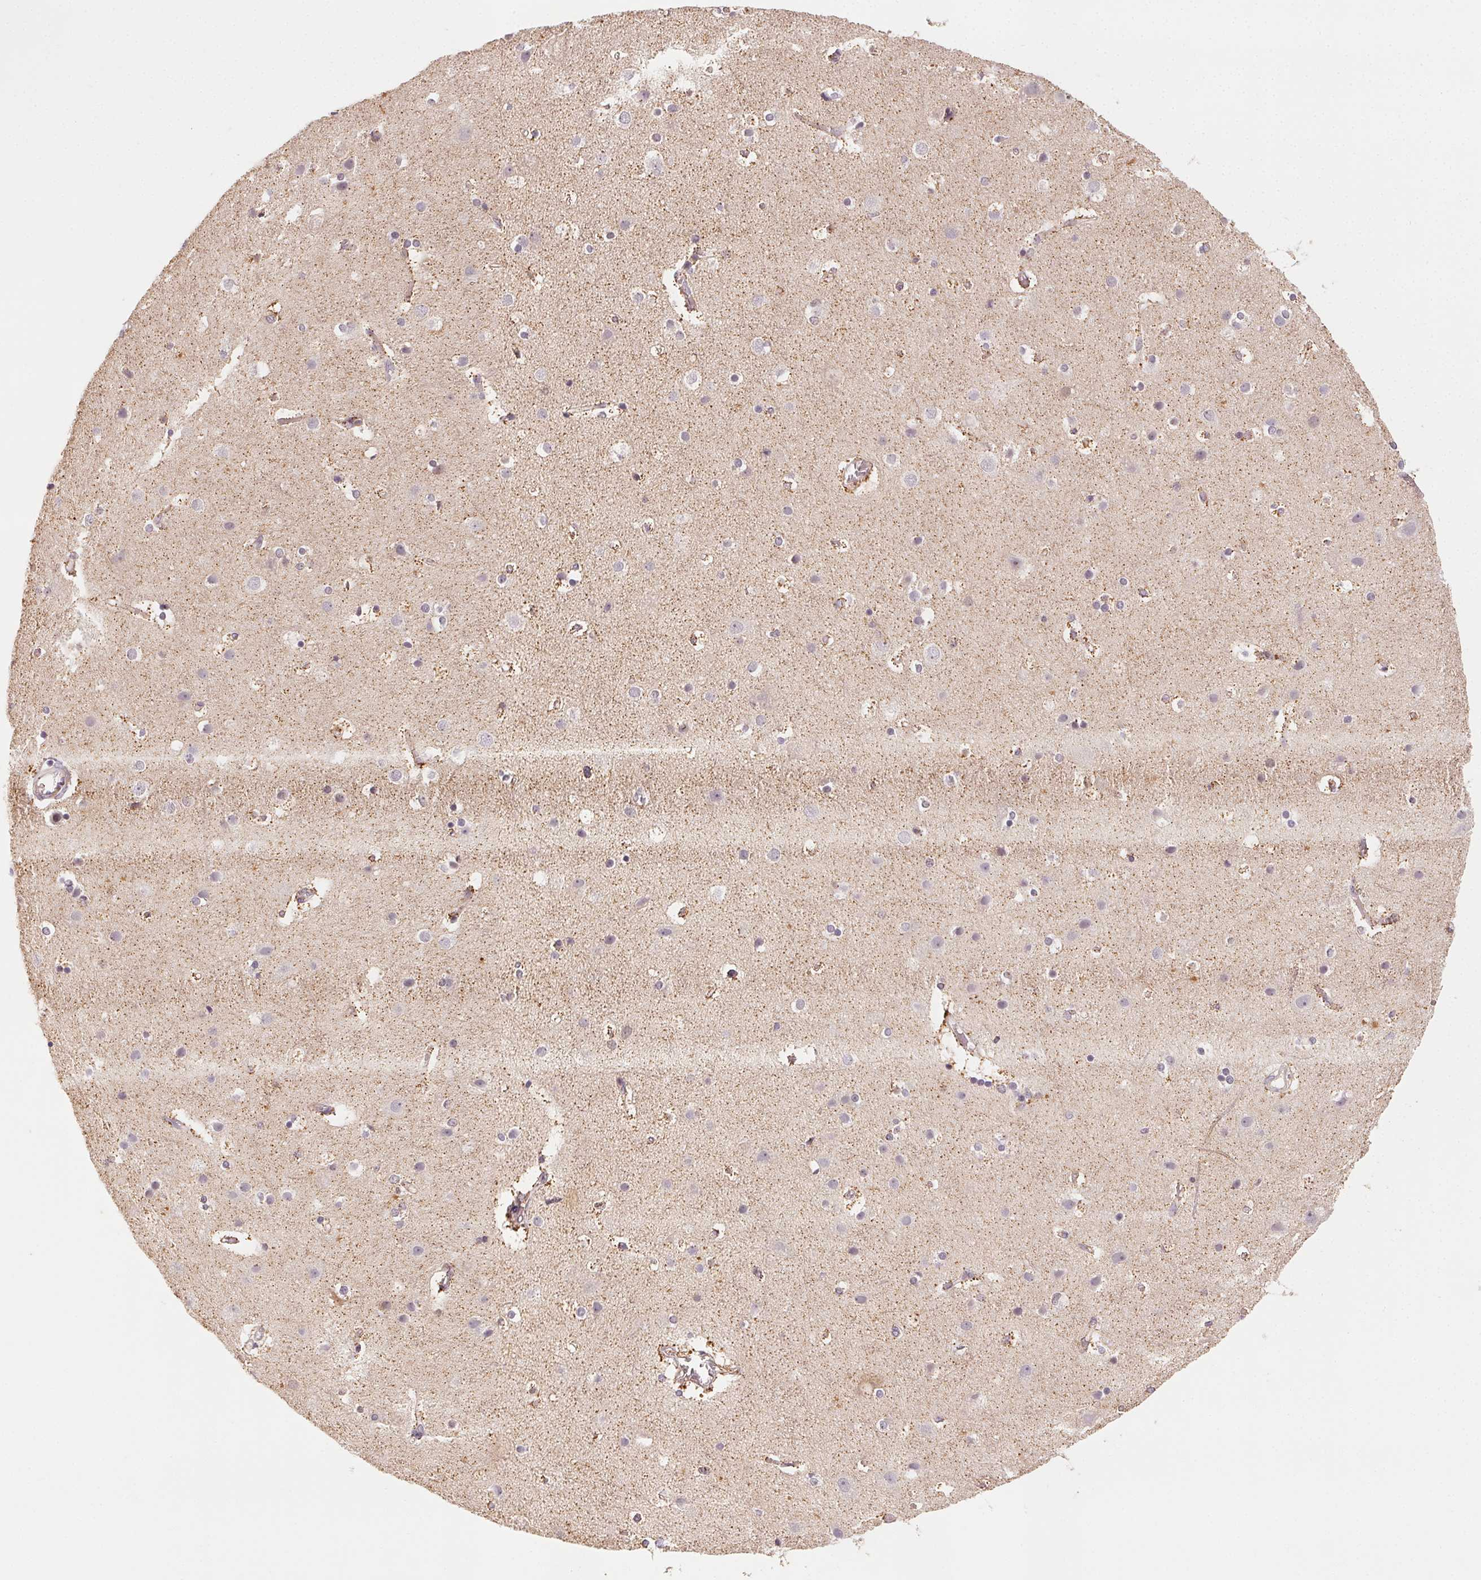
{"staining": {"intensity": "moderate", "quantity": "<25%", "location": "cytoplasmic/membranous"}, "tissue": "cerebral cortex", "cell_type": "Endothelial cells", "image_type": "normal", "snomed": [{"axis": "morphology", "description": "Normal tissue, NOS"}, {"axis": "topography", "description": "Cerebral cortex"}], "caption": "Endothelial cells demonstrate low levels of moderate cytoplasmic/membranous expression in about <25% of cells in benign human cerebral cortex.", "gene": "NCOA4", "patient": {"sex": "female", "age": 52}}